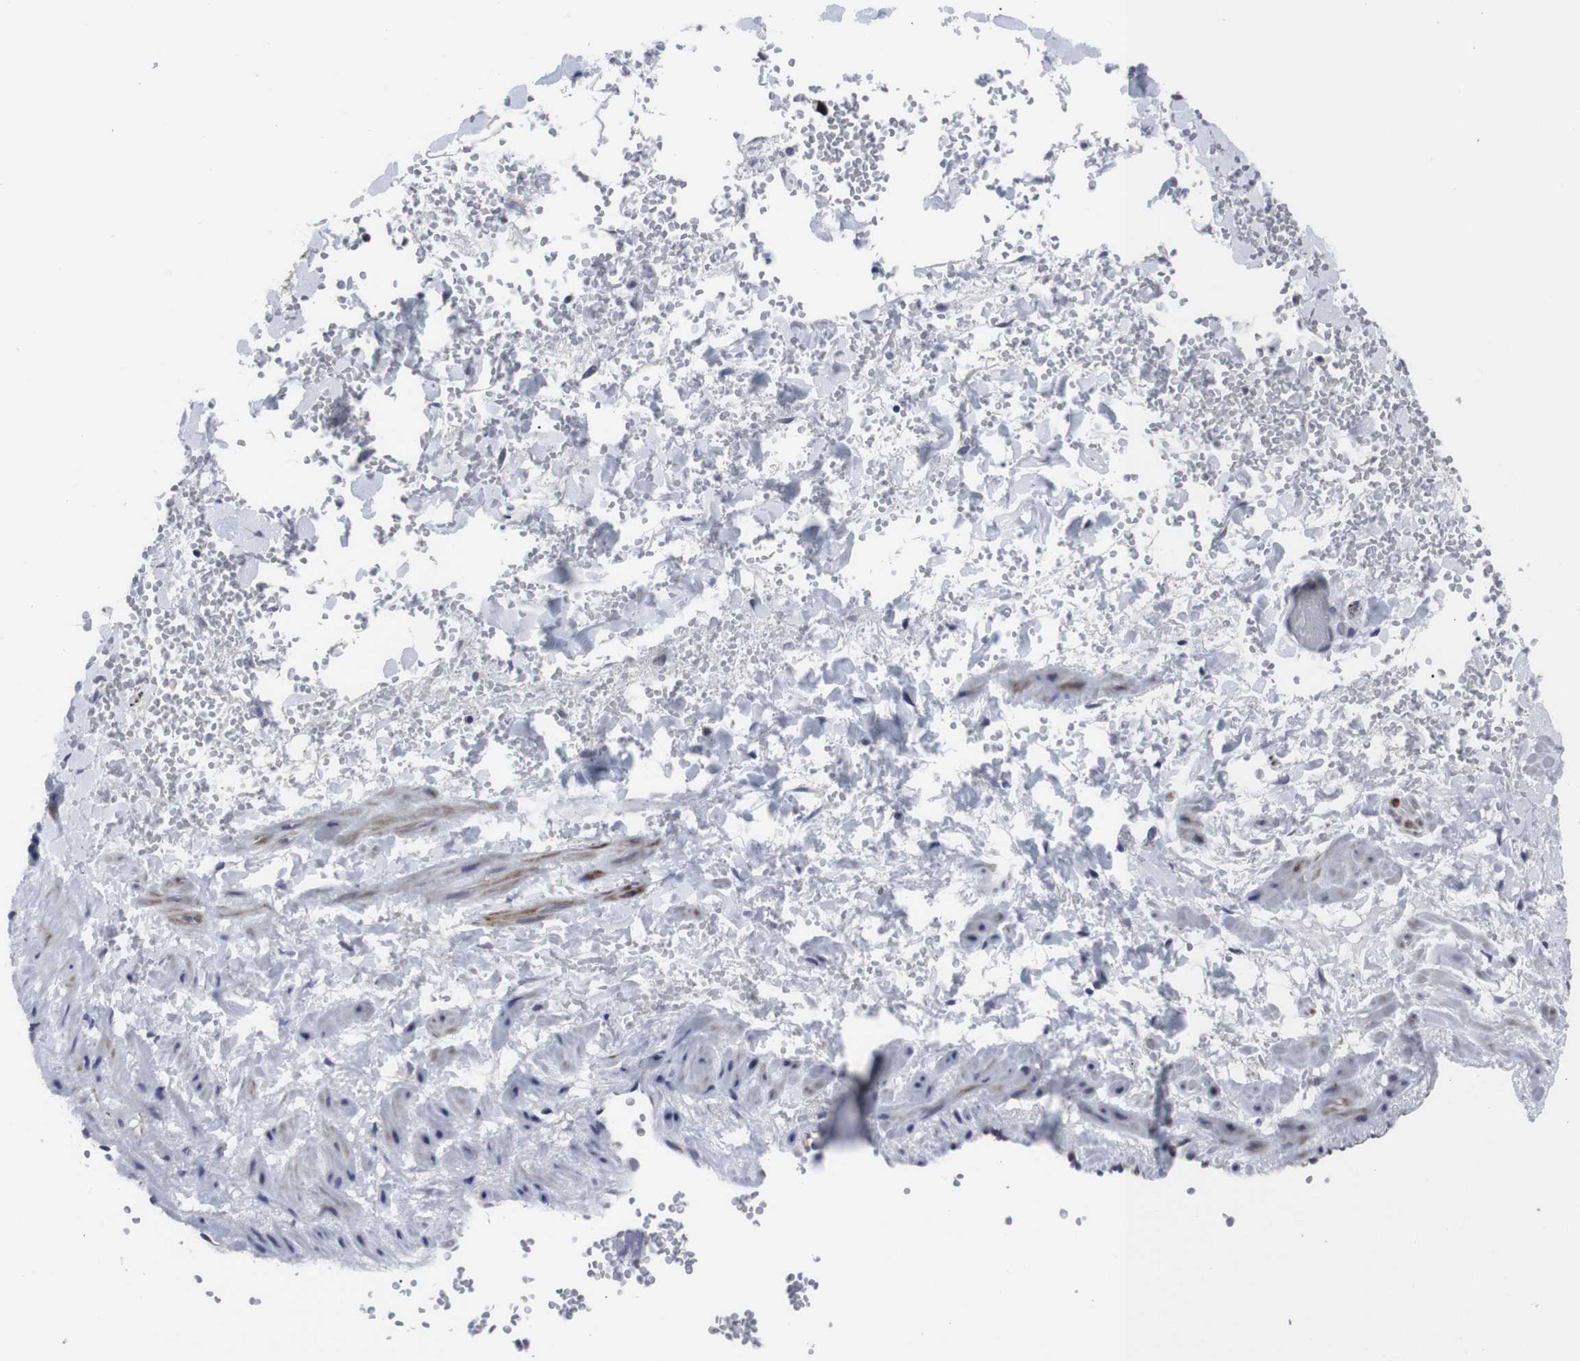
{"staining": {"intensity": "negative", "quantity": "none", "location": "none"}, "tissue": "adipose tissue", "cell_type": "Adipocytes", "image_type": "normal", "snomed": [{"axis": "morphology", "description": "Normal tissue, NOS"}, {"axis": "topography", "description": "Soft tissue"}, {"axis": "topography", "description": "Vascular tissue"}], "caption": "Immunohistochemical staining of unremarkable adipose tissue shows no significant expression in adipocytes. (DAB immunohistochemistry (IHC), high magnification).", "gene": "HPRT1", "patient": {"sex": "female", "age": 35}}